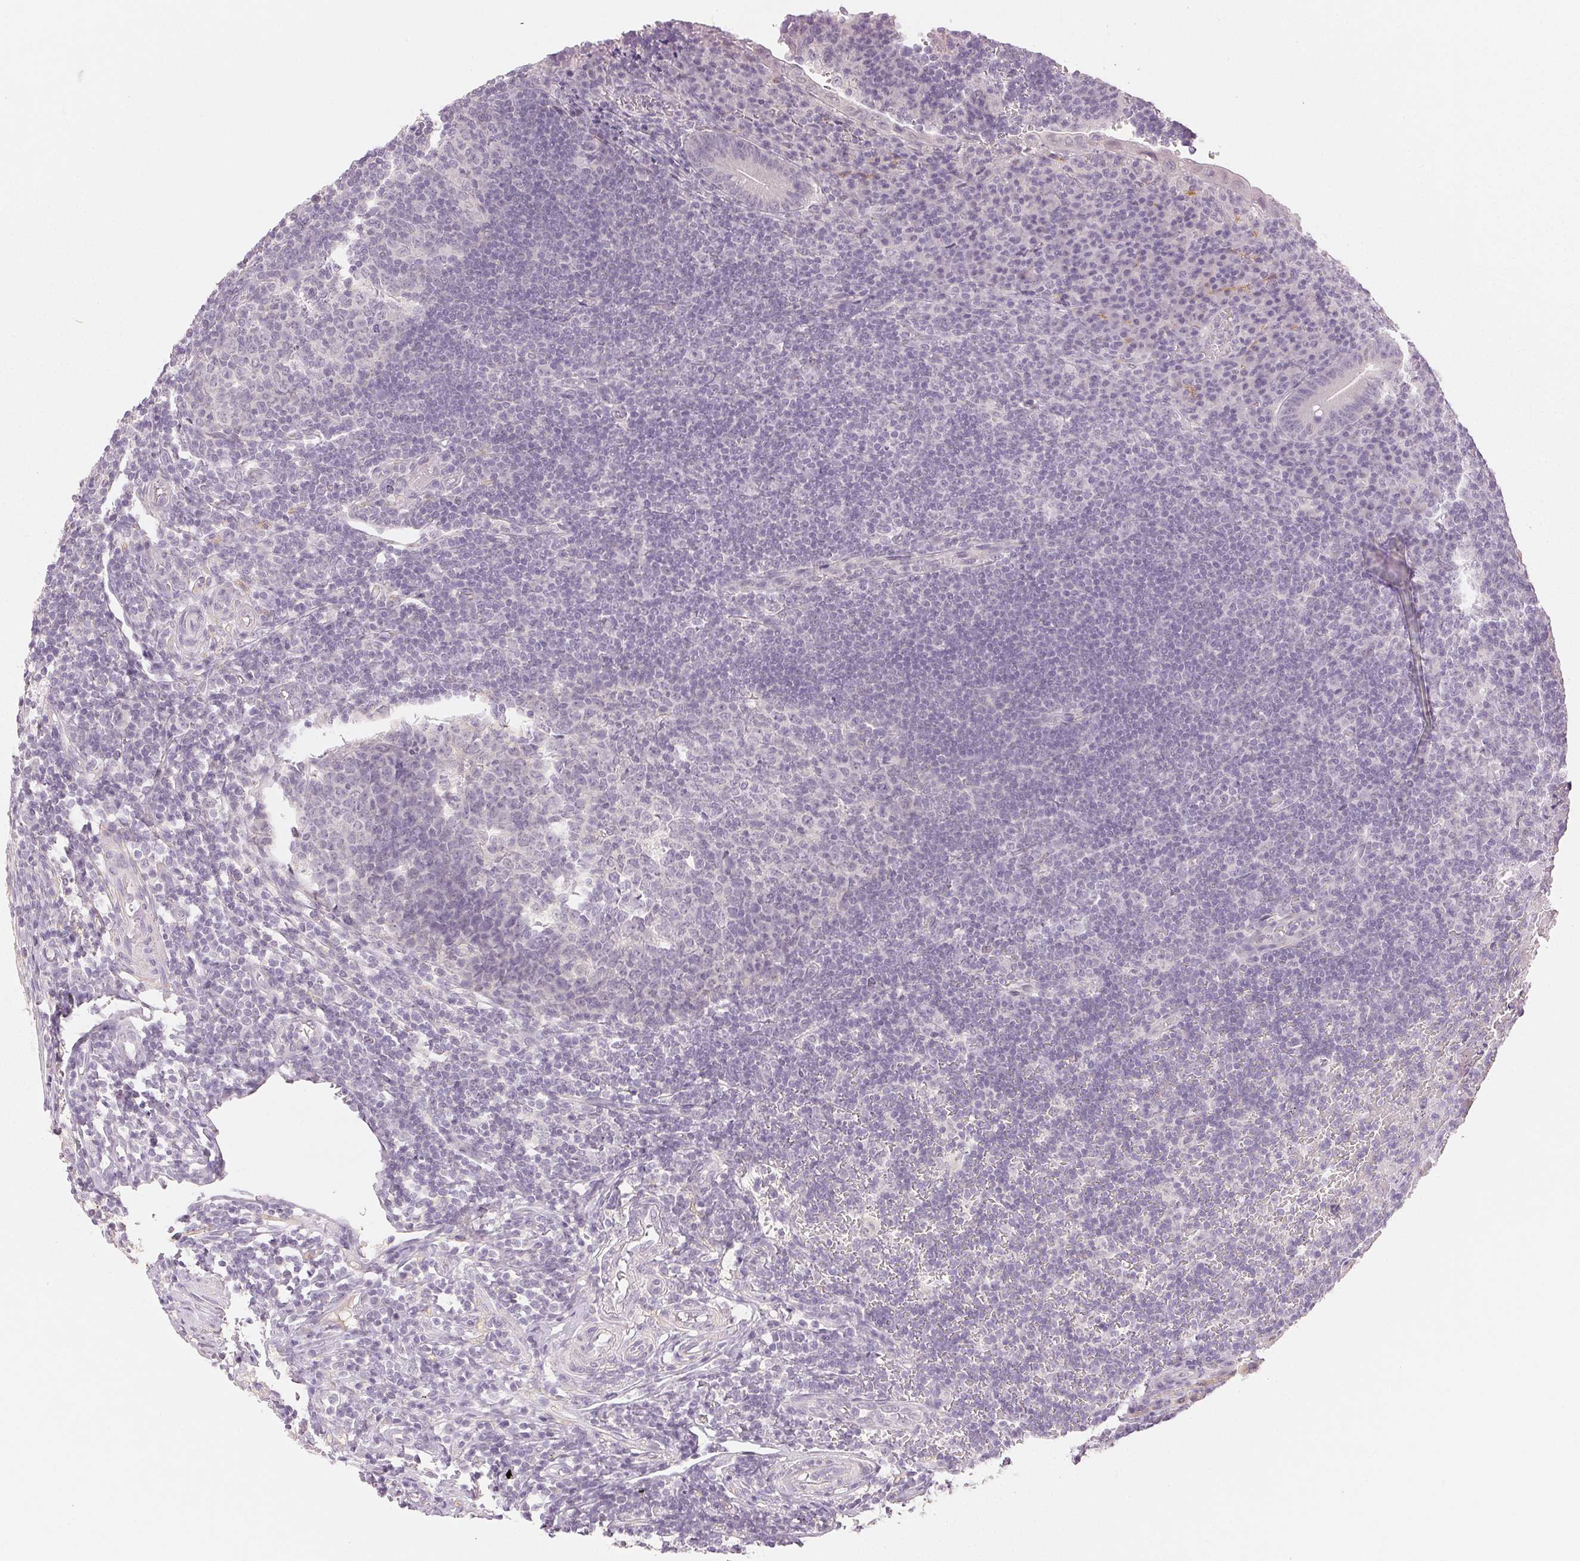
{"staining": {"intensity": "negative", "quantity": "none", "location": "none"}, "tissue": "appendix", "cell_type": "Glandular cells", "image_type": "normal", "snomed": [{"axis": "morphology", "description": "Normal tissue, NOS"}, {"axis": "topography", "description": "Appendix"}], "caption": "Photomicrograph shows no protein expression in glandular cells of unremarkable appendix.", "gene": "MAP1LC3A", "patient": {"sex": "male", "age": 18}}